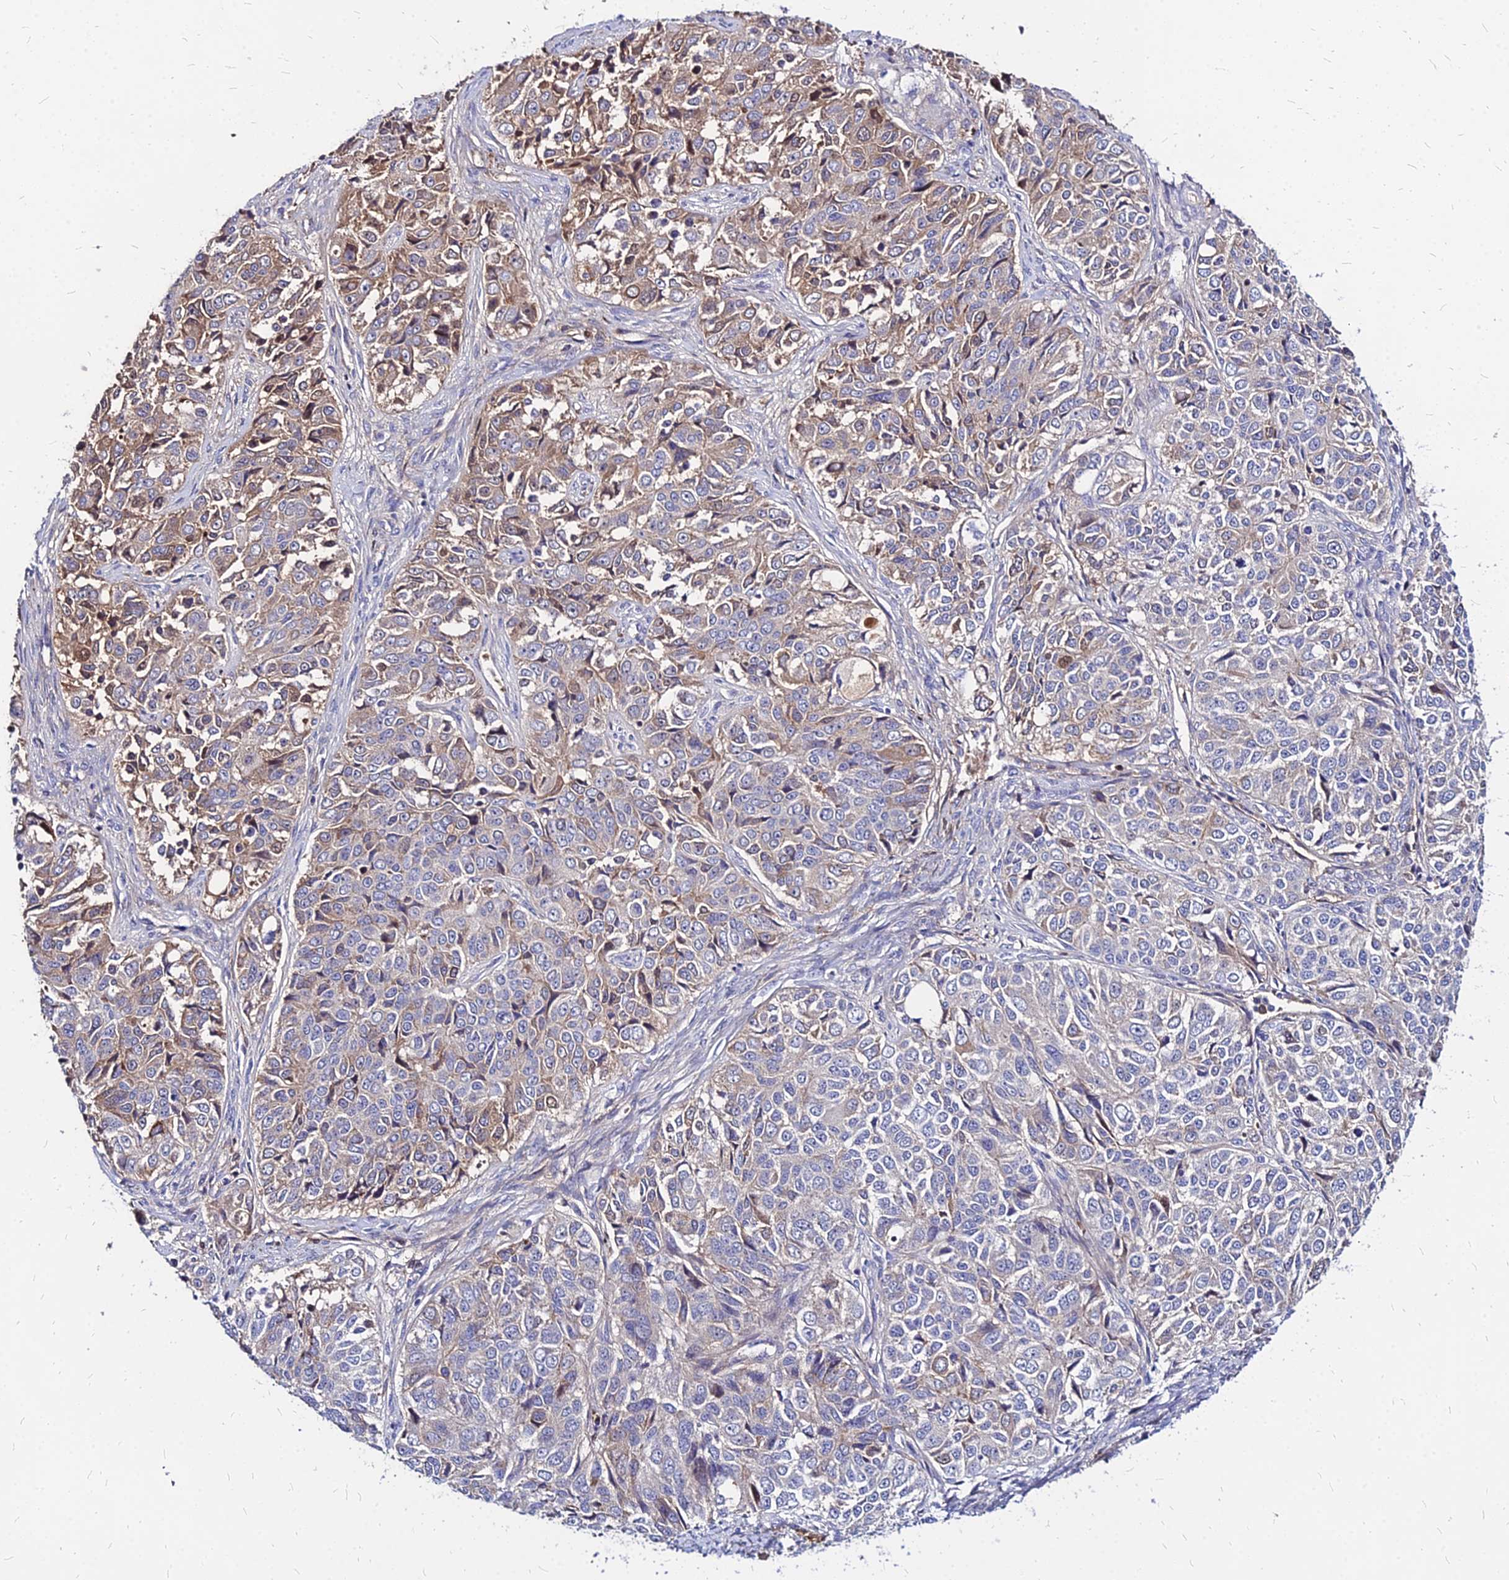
{"staining": {"intensity": "weak", "quantity": "25%-75%", "location": "cytoplasmic/membranous"}, "tissue": "ovarian cancer", "cell_type": "Tumor cells", "image_type": "cancer", "snomed": [{"axis": "morphology", "description": "Carcinoma, endometroid"}, {"axis": "topography", "description": "Ovary"}], "caption": "A brown stain labels weak cytoplasmic/membranous staining of a protein in human ovarian cancer (endometroid carcinoma) tumor cells. Immunohistochemistry (ihc) stains the protein of interest in brown and the nuclei are stained blue.", "gene": "ACSM6", "patient": {"sex": "female", "age": 51}}